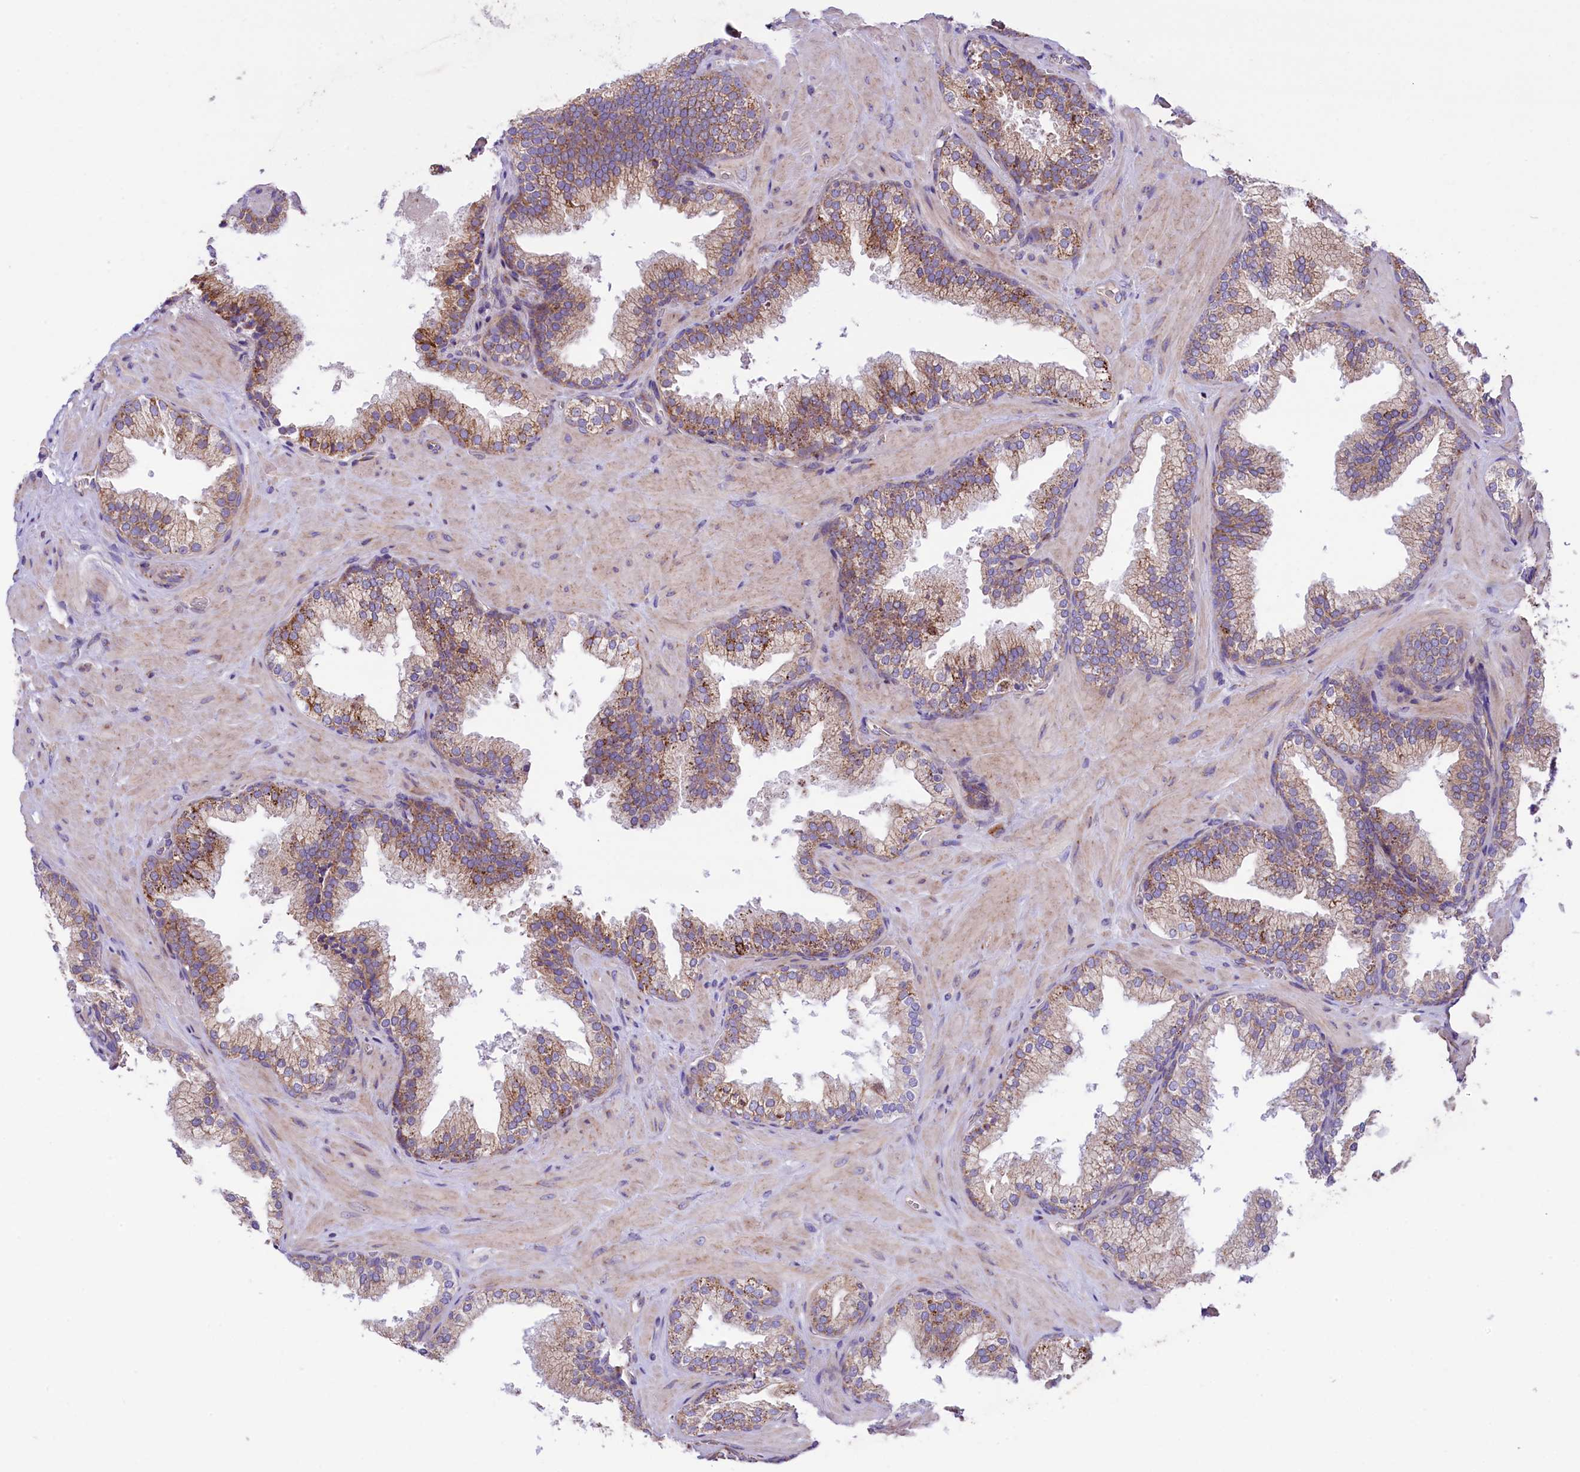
{"staining": {"intensity": "moderate", "quantity": ">75%", "location": "cytoplasmic/membranous"}, "tissue": "prostate cancer", "cell_type": "Tumor cells", "image_type": "cancer", "snomed": [{"axis": "morphology", "description": "Adenocarcinoma, High grade"}, {"axis": "topography", "description": "Prostate"}], "caption": "Protein positivity by IHC demonstrates moderate cytoplasmic/membranous staining in approximately >75% of tumor cells in prostate cancer.", "gene": "PTPRU", "patient": {"sex": "male", "age": 64}}